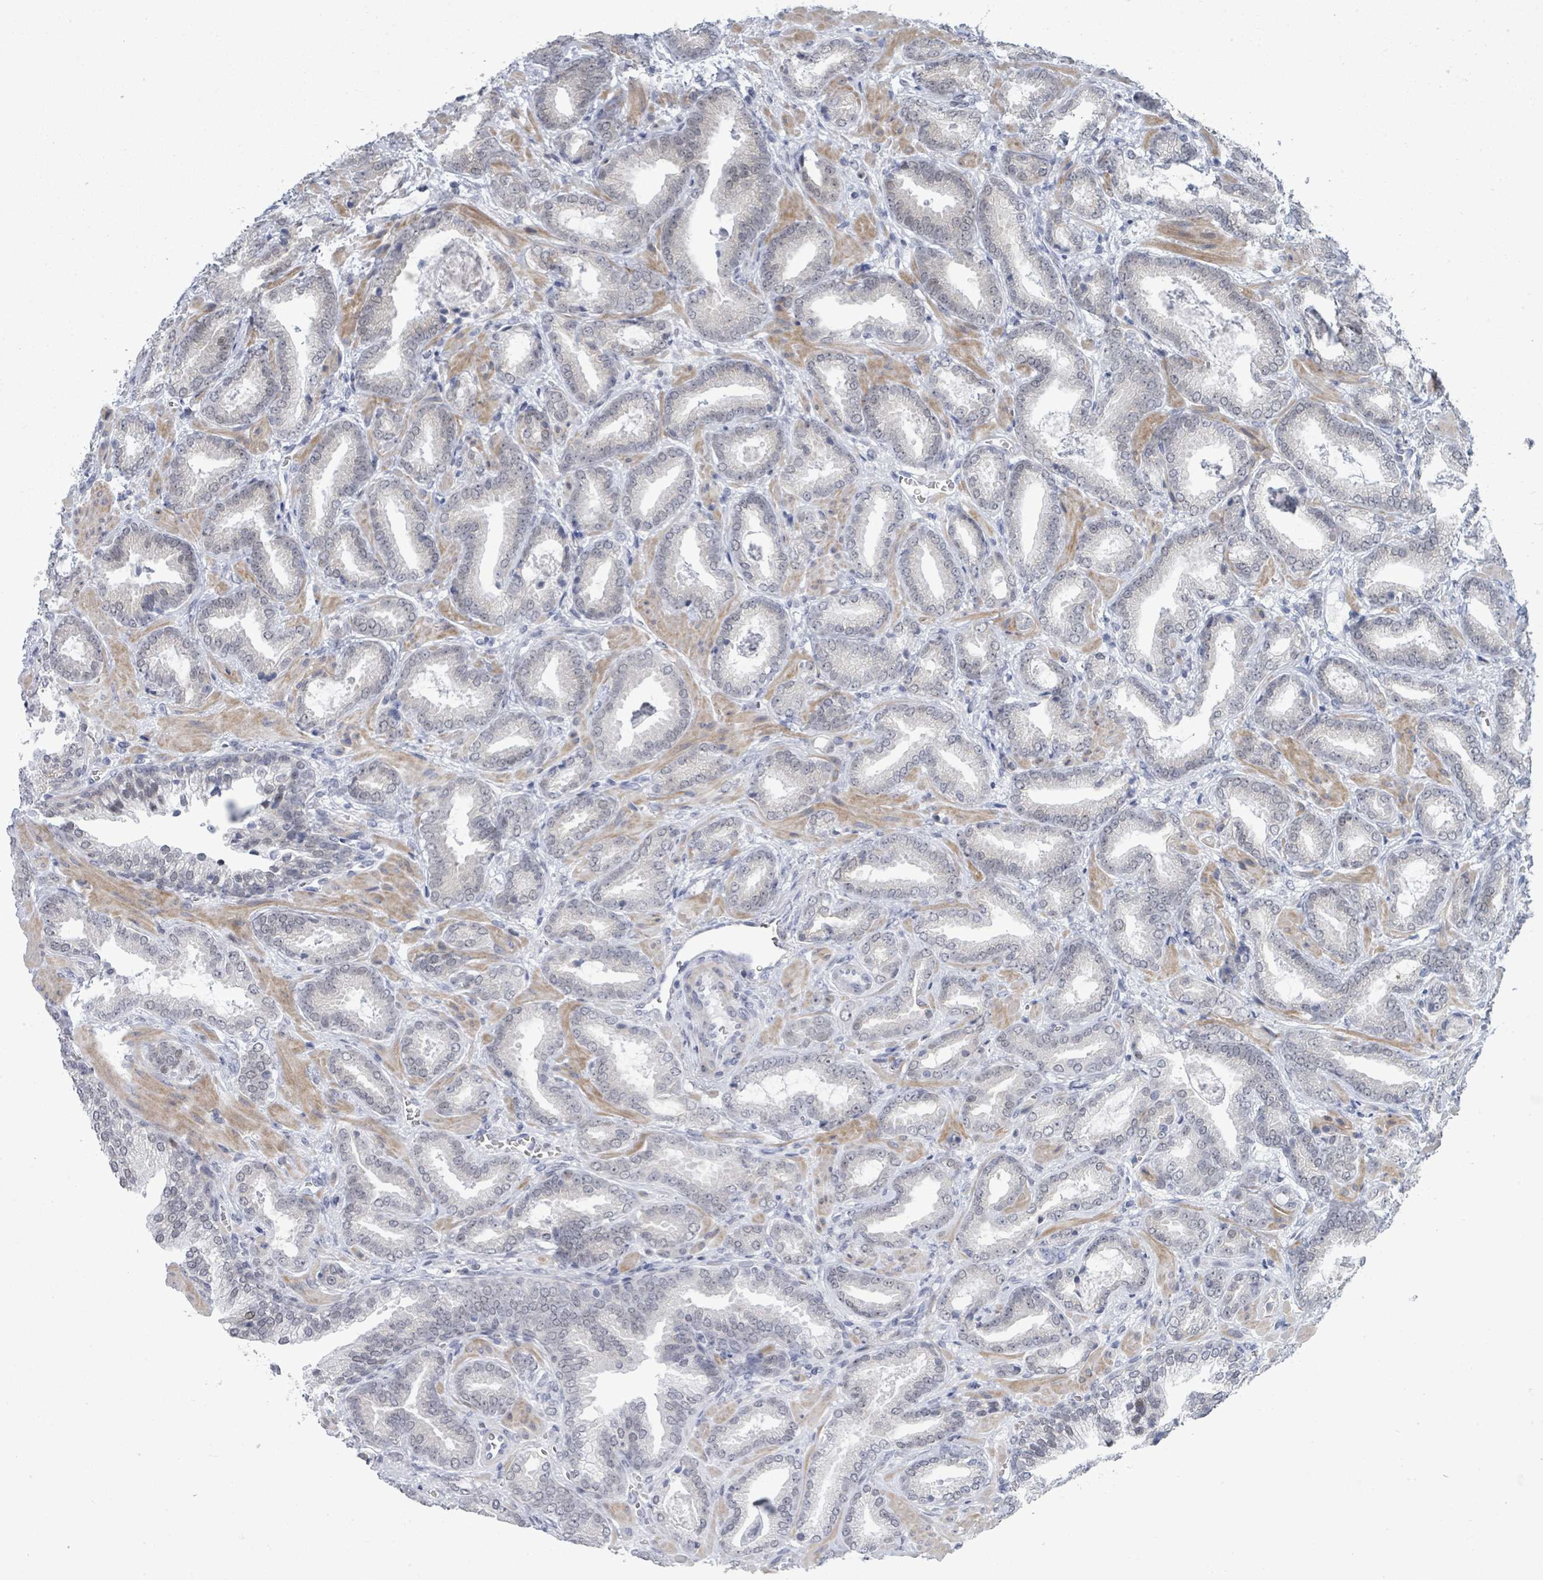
{"staining": {"intensity": "negative", "quantity": "none", "location": "none"}, "tissue": "prostate cancer", "cell_type": "Tumor cells", "image_type": "cancer", "snomed": [{"axis": "morphology", "description": "Adenocarcinoma, Low grade"}, {"axis": "topography", "description": "Prostate"}], "caption": "Human low-grade adenocarcinoma (prostate) stained for a protein using immunohistochemistry demonstrates no staining in tumor cells.", "gene": "CT45A5", "patient": {"sex": "male", "age": 62}}